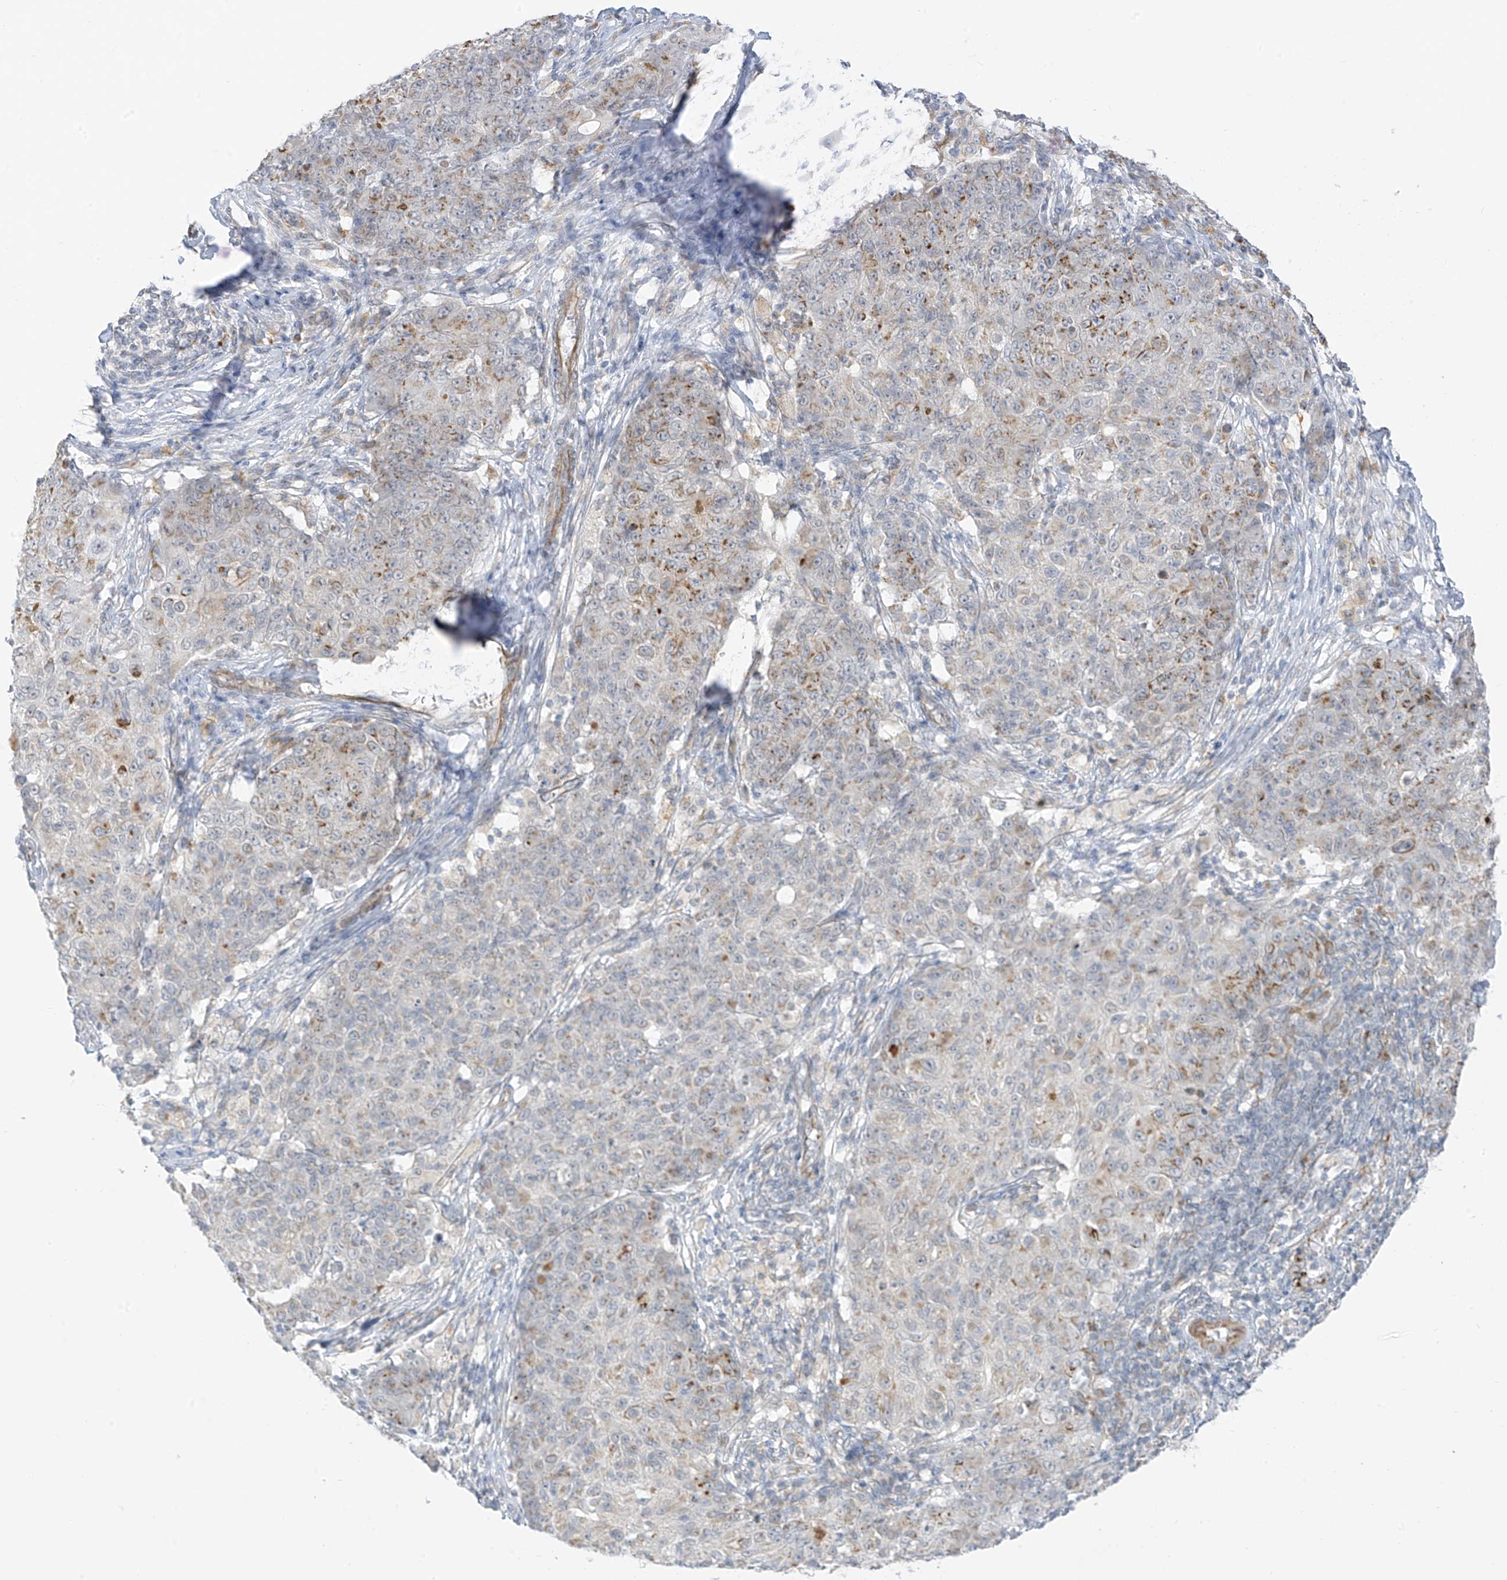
{"staining": {"intensity": "moderate", "quantity": "25%-75%", "location": "cytoplasmic/membranous"}, "tissue": "ovarian cancer", "cell_type": "Tumor cells", "image_type": "cancer", "snomed": [{"axis": "morphology", "description": "Carcinoma, endometroid"}, {"axis": "topography", "description": "Ovary"}], "caption": "The micrograph exhibits immunohistochemical staining of ovarian endometroid carcinoma. There is moderate cytoplasmic/membranous expression is appreciated in approximately 25%-75% of tumor cells.", "gene": "HS6ST2", "patient": {"sex": "female", "age": 42}}